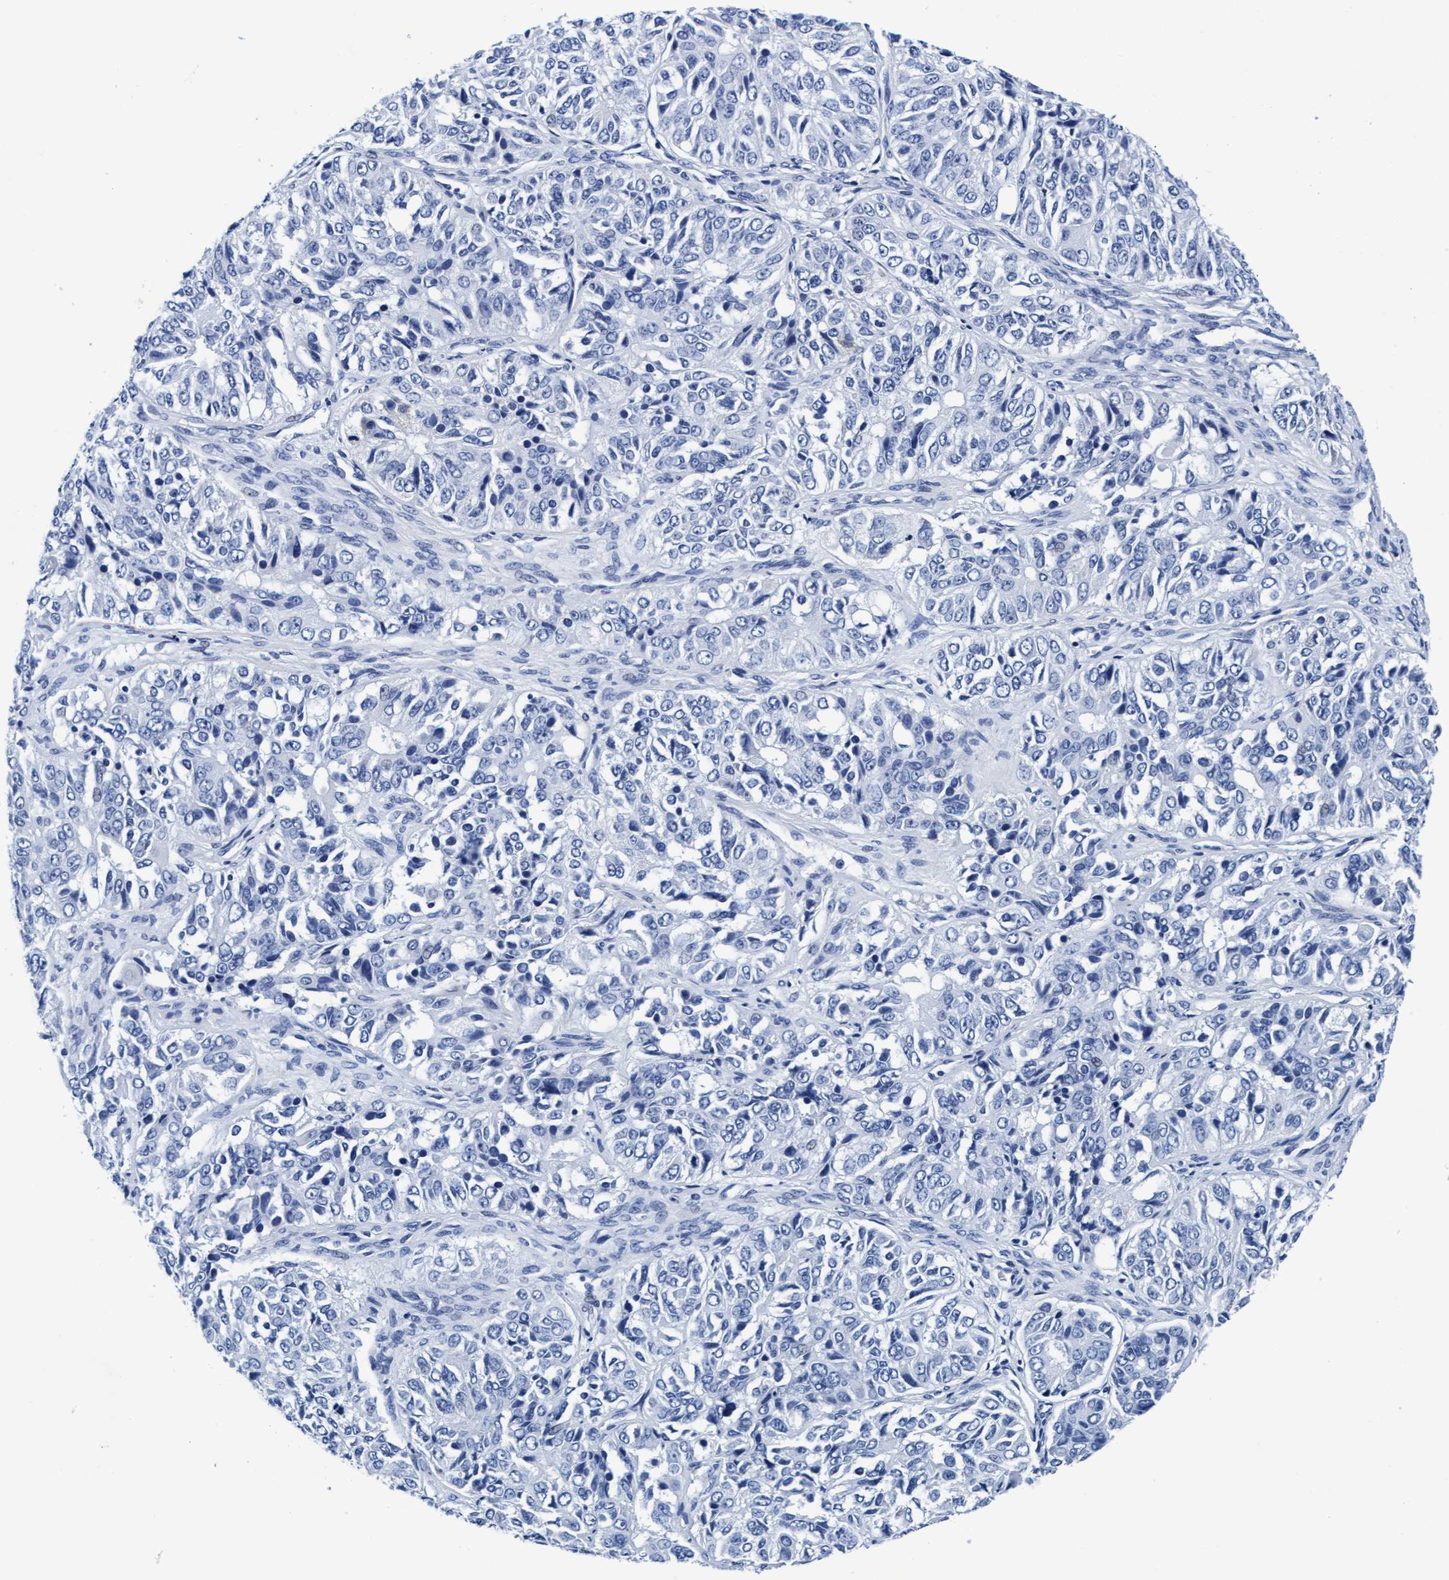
{"staining": {"intensity": "negative", "quantity": "none", "location": "none"}, "tissue": "ovarian cancer", "cell_type": "Tumor cells", "image_type": "cancer", "snomed": [{"axis": "morphology", "description": "Carcinoma, endometroid"}, {"axis": "topography", "description": "Ovary"}], "caption": "The micrograph shows no significant positivity in tumor cells of ovarian cancer (endometroid carcinoma).", "gene": "ARSG", "patient": {"sex": "female", "age": 51}}